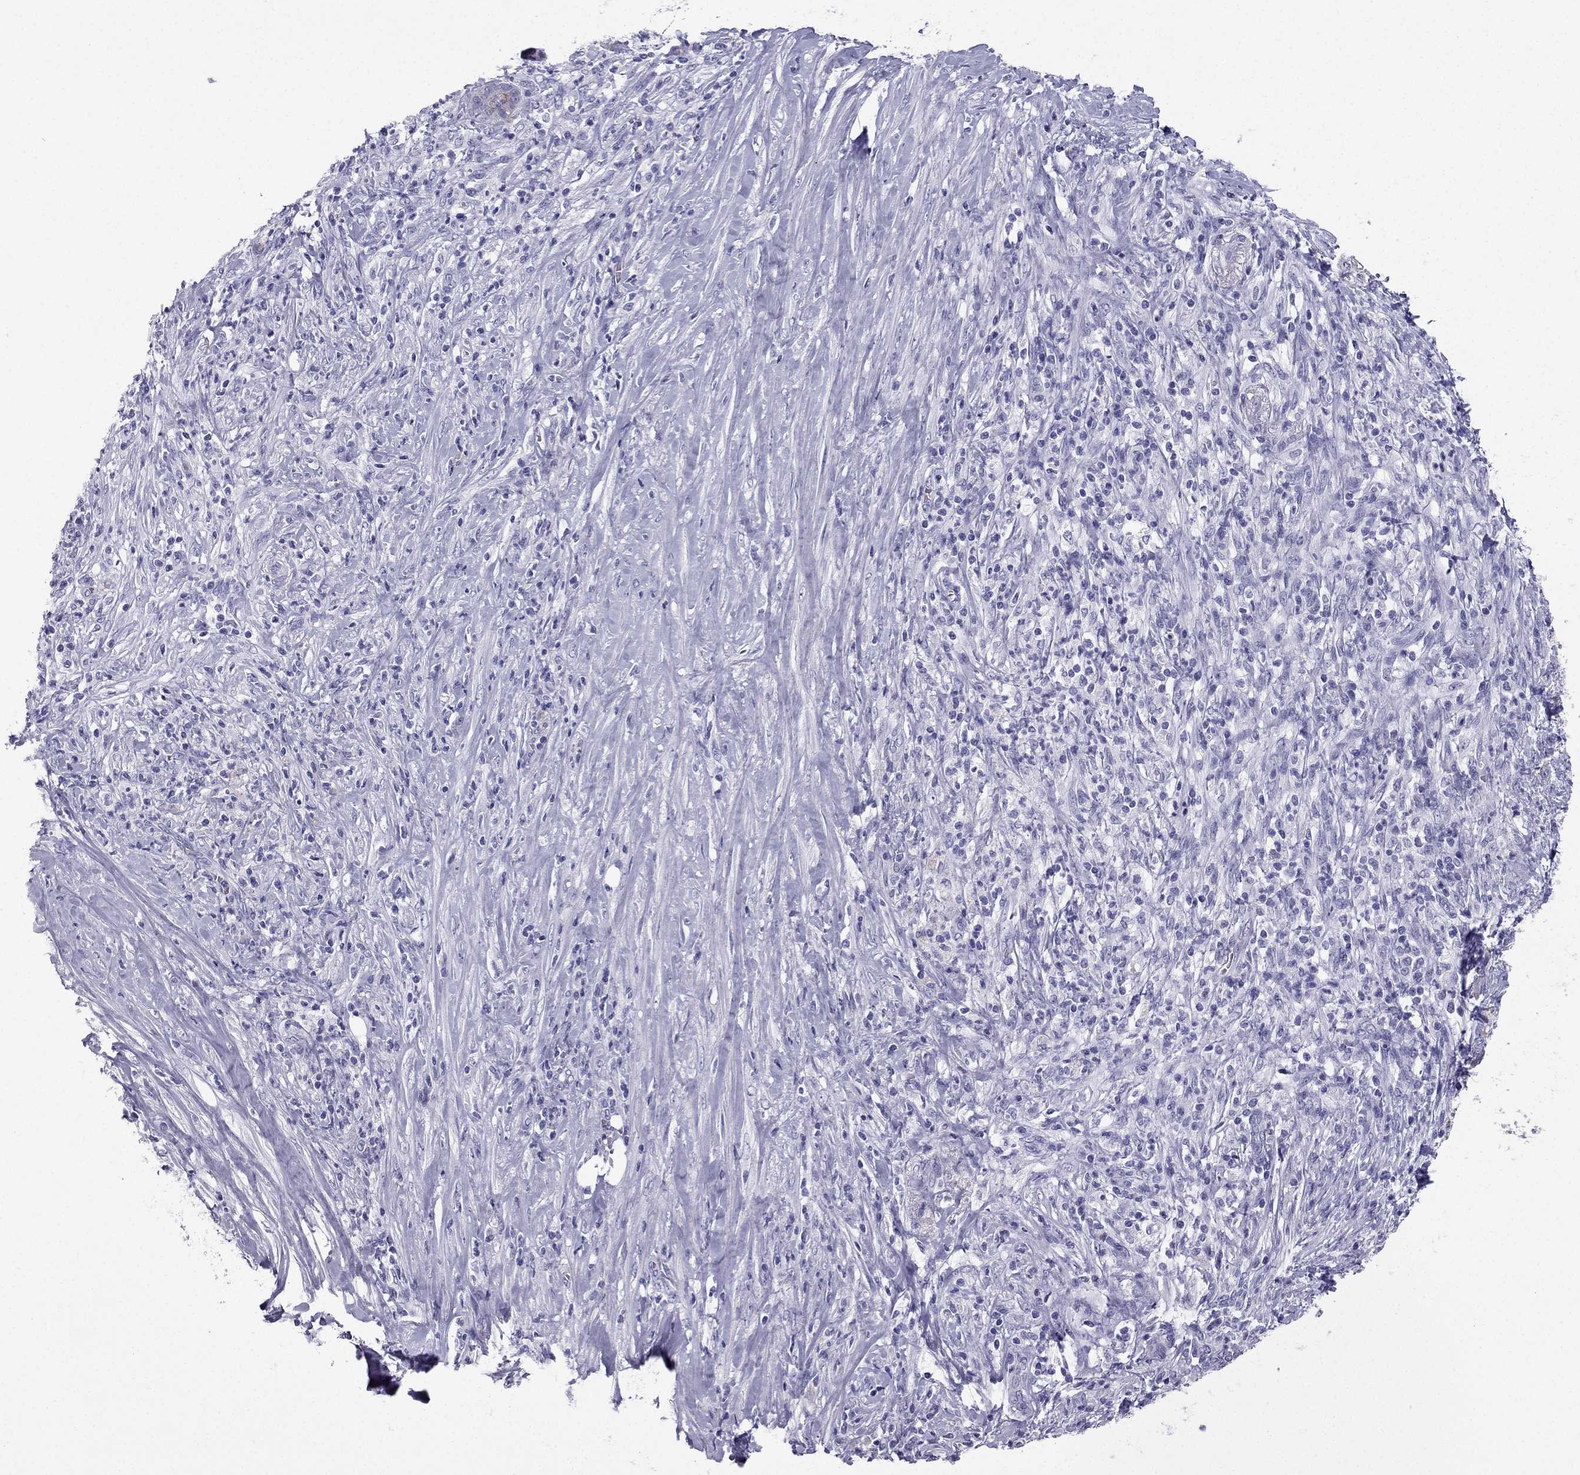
{"staining": {"intensity": "weak", "quantity": "<25%", "location": "cytoplasmic/membranous"}, "tissue": "pancreatic cancer", "cell_type": "Tumor cells", "image_type": "cancer", "snomed": [{"axis": "morphology", "description": "Adenocarcinoma, NOS"}, {"axis": "topography", "description": "Pancreas"}], "caption": "This image is of pancreatic cancer stained with immunohistochemistry (IHC) to label a protein in brown with the nuclei are counter-stained blue. There is no expression in tumor cells. (Immunohistochemistry, brightfield microscopy, high magnification).", "gene": "GJA8", "patient": {"sex": "male", "age": 57}}